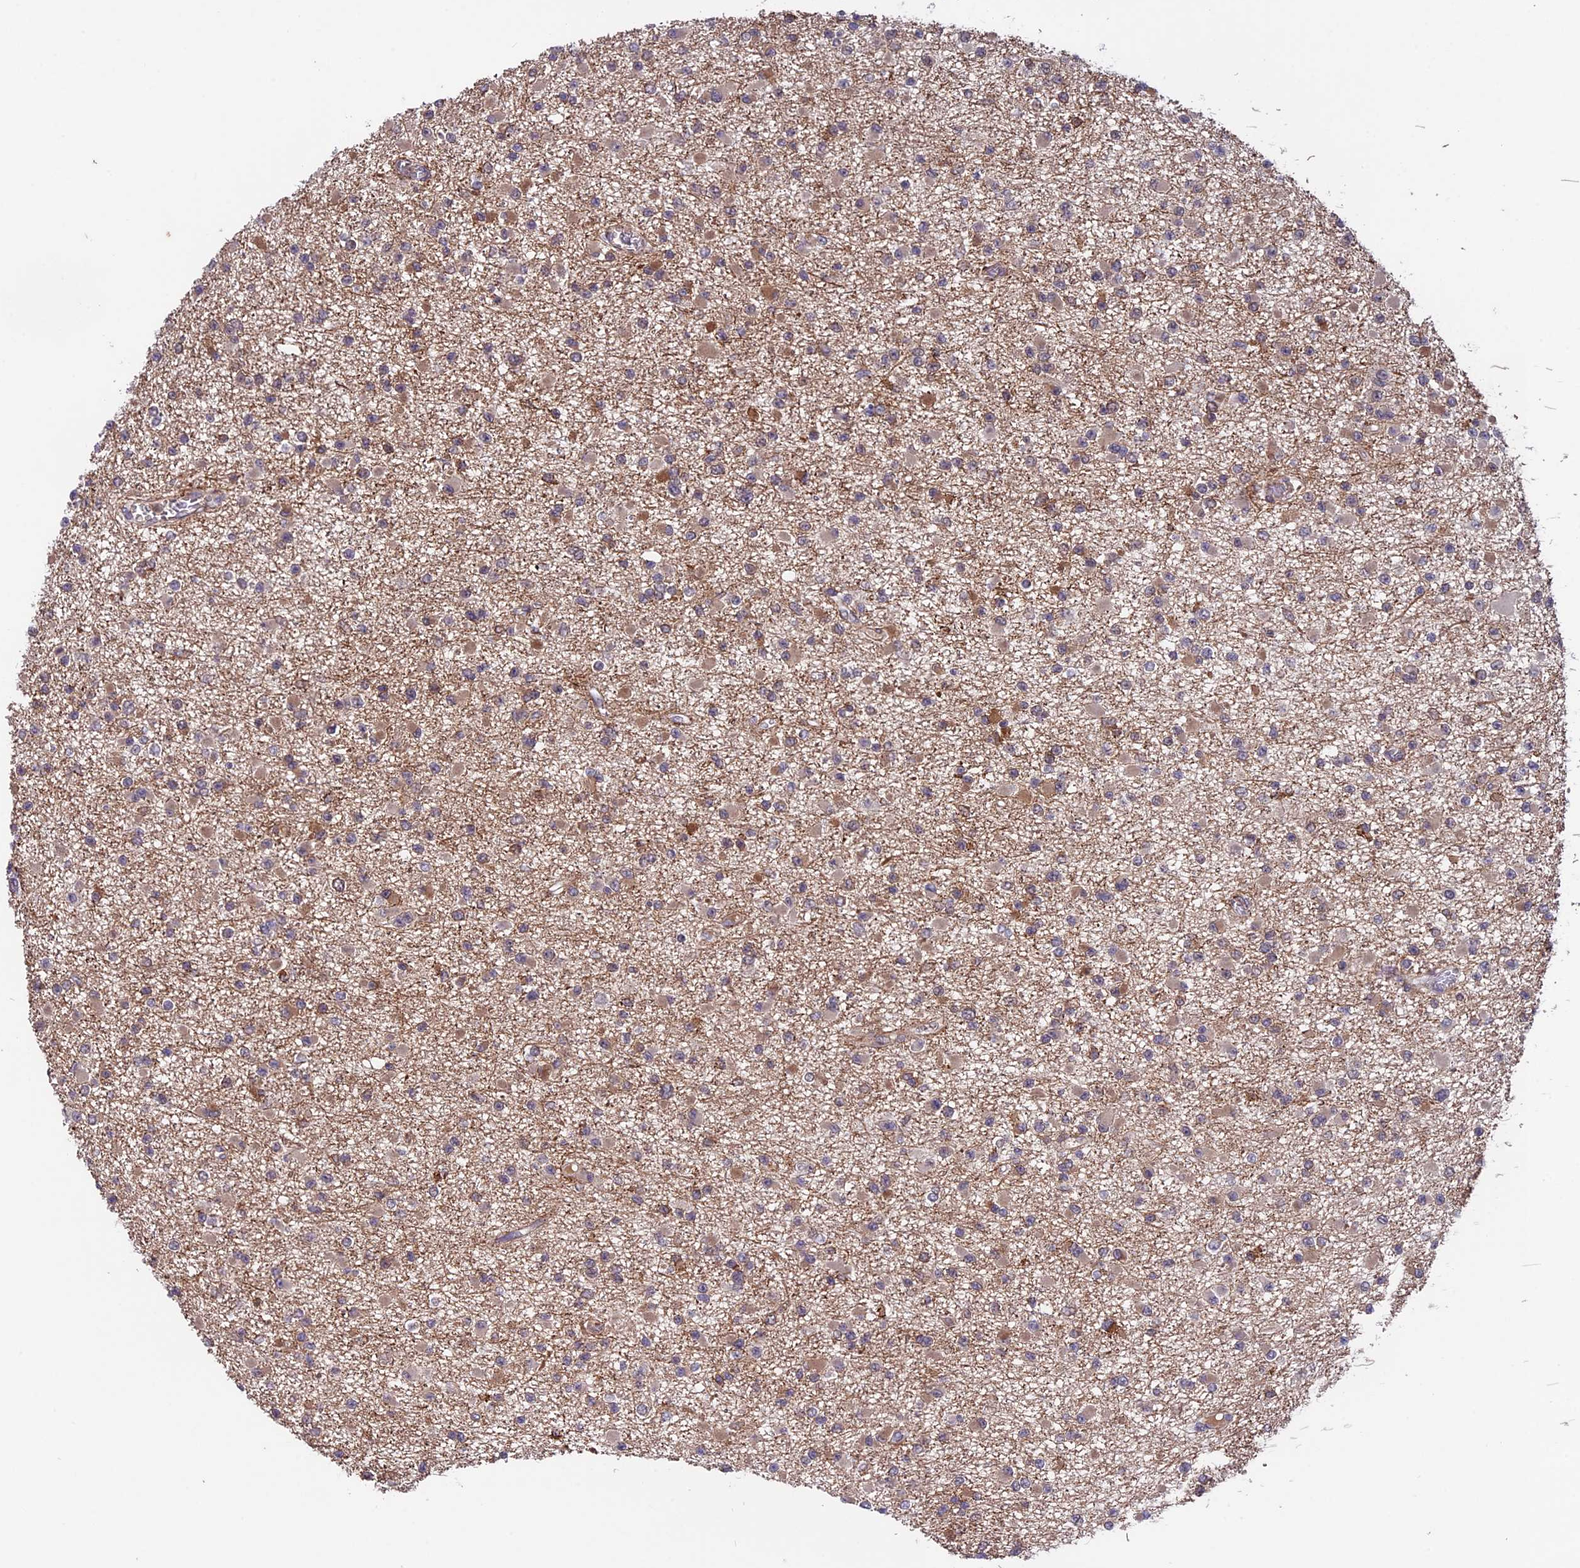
{"staining": {"intensity": "weak", "quantity": "<25%", "location": "cytoplasmic/membranous"}, "tissue": "glioma", "cell_type": "Tumor cells", "image_type": "cancer", "snomed": [{"axis": "morphology", "description": "Glioma, malignant, Low grade"}, {"axis": "topography", "description": "Brain"}], "caption": "Image shows no significant protein staining in tumor cells of glioma. Brightfield microscopy of immunohistochemistry (IHC) stained with DAB (3,3'-diaminobenzidine) (brown) and hematoxylin (blue), captured at high magnification.", "gene": "SIPA1L3", "patient": {"sex": "female", "age": 22}}